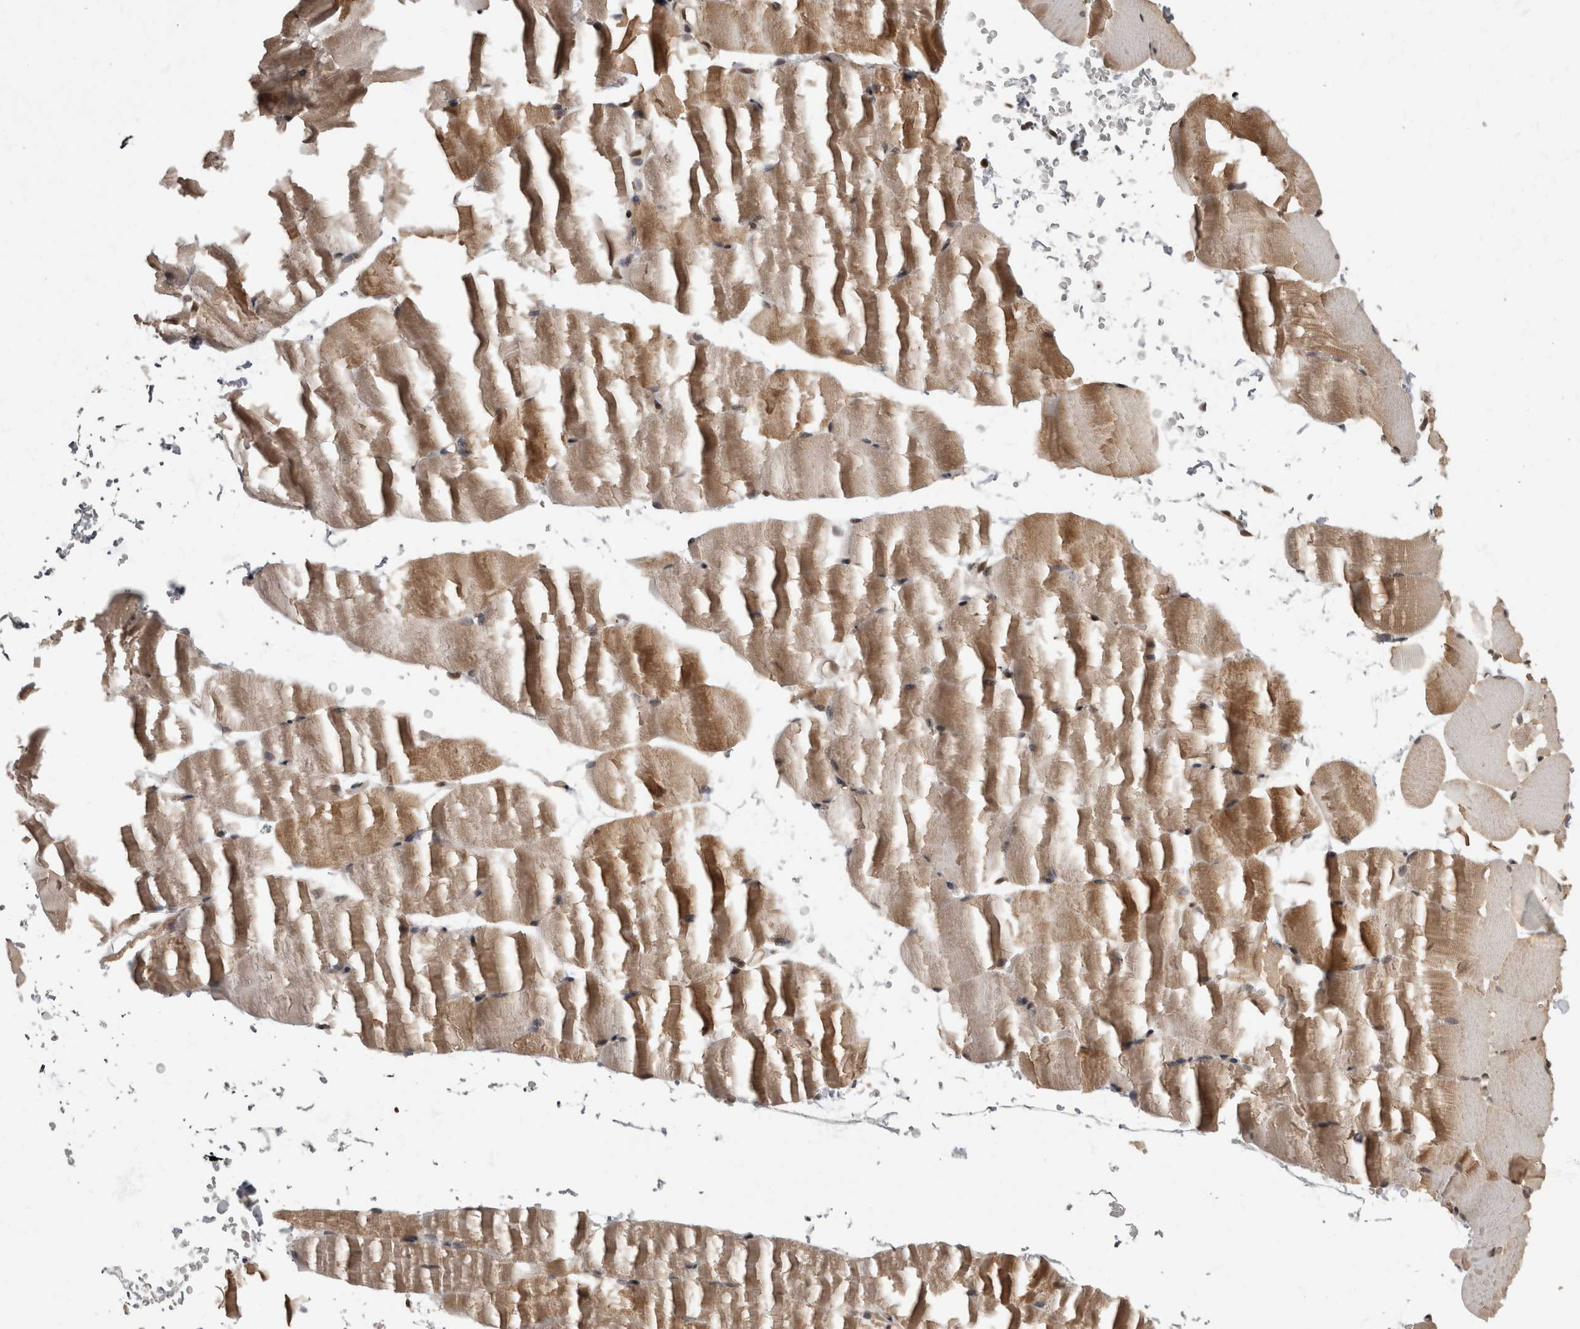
{"staining": {"intensity": "moderate", "quantity": "25%-75%", "location": "cytoplasmic/membranous"}, "tissue": "skeletal muscle", "cell_type": "Myocytes", "image_type": "normal", "snomed": [{"axis": "morphology", "description": "Normal tissue, NOS"}, {"axis": "topography", "description": "Skeletal muscle"}, {"axis": "topography", "description": "Parathyroid gland"}], "caption": "A high-resolution photomicrograph shows IHC staining of unremarkable skeletal muscle, which shows moderate cytoplasmic/membranous positivity in about 25%-75% of myocytes.", "gene": "AKT3", "patient": {"sex": "female", "age": 37}}